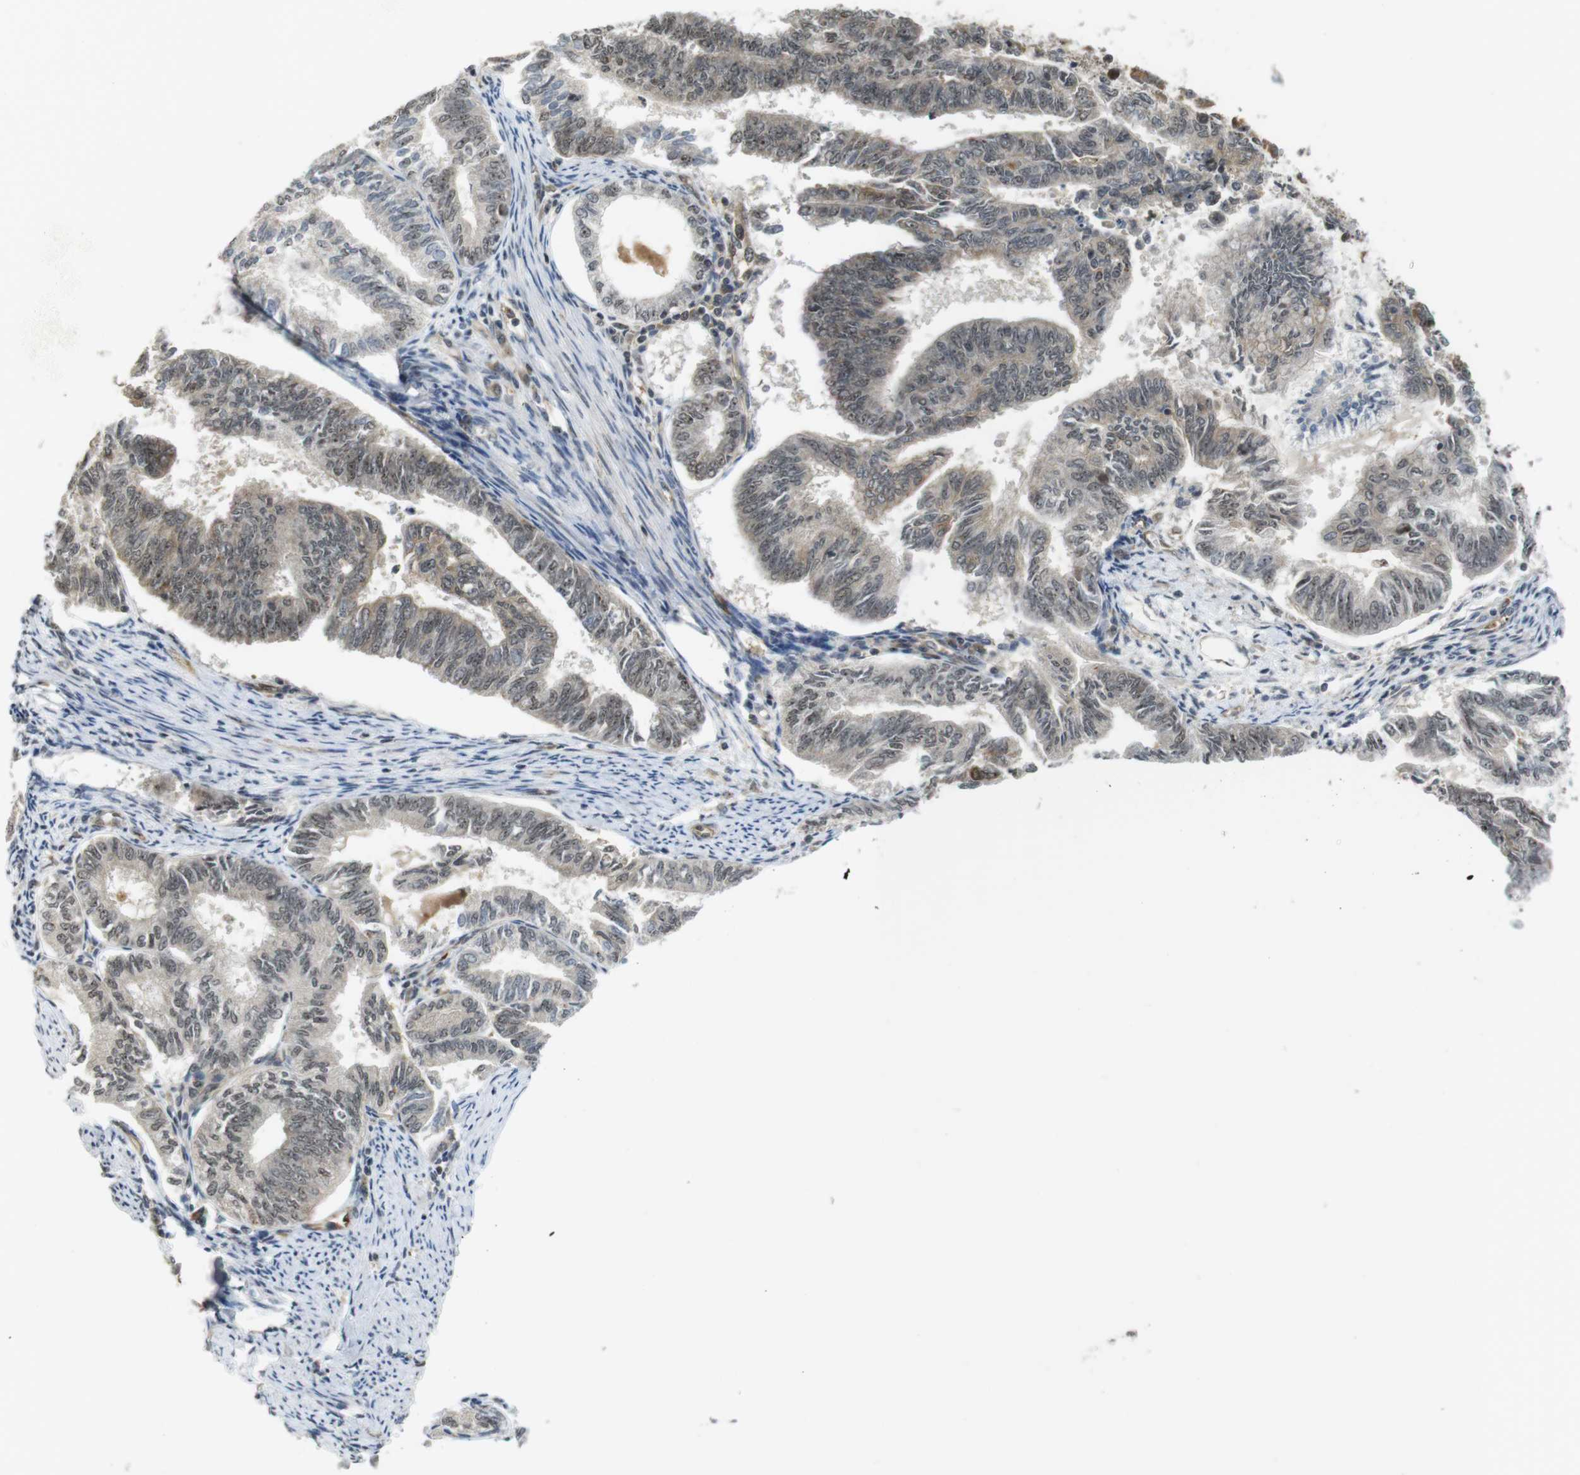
{"staining": {"intensity": "moderate", "quantity": "<25%", "location": "cytoplasmic/membranous,nuclear"}, "tissue": "endometrial cancer", "cell_type": "Tumor cells", "image_type": "cancer", "snomed": [{"axis": "morphology", "description": "Adenocarcinoma, NOS"}, {"axis": "topography", "description": "Endometrium"}], "caption": "This micrograph exhibits IHC staining of endometrial cancer (adenocarcinoma), with low moderate cytoplasmic/membranous and nuclear positivity in approximately <25% of tumor cells.", "gene": "CC2D1A", "patient": {"sex": "female", "age": 86}}